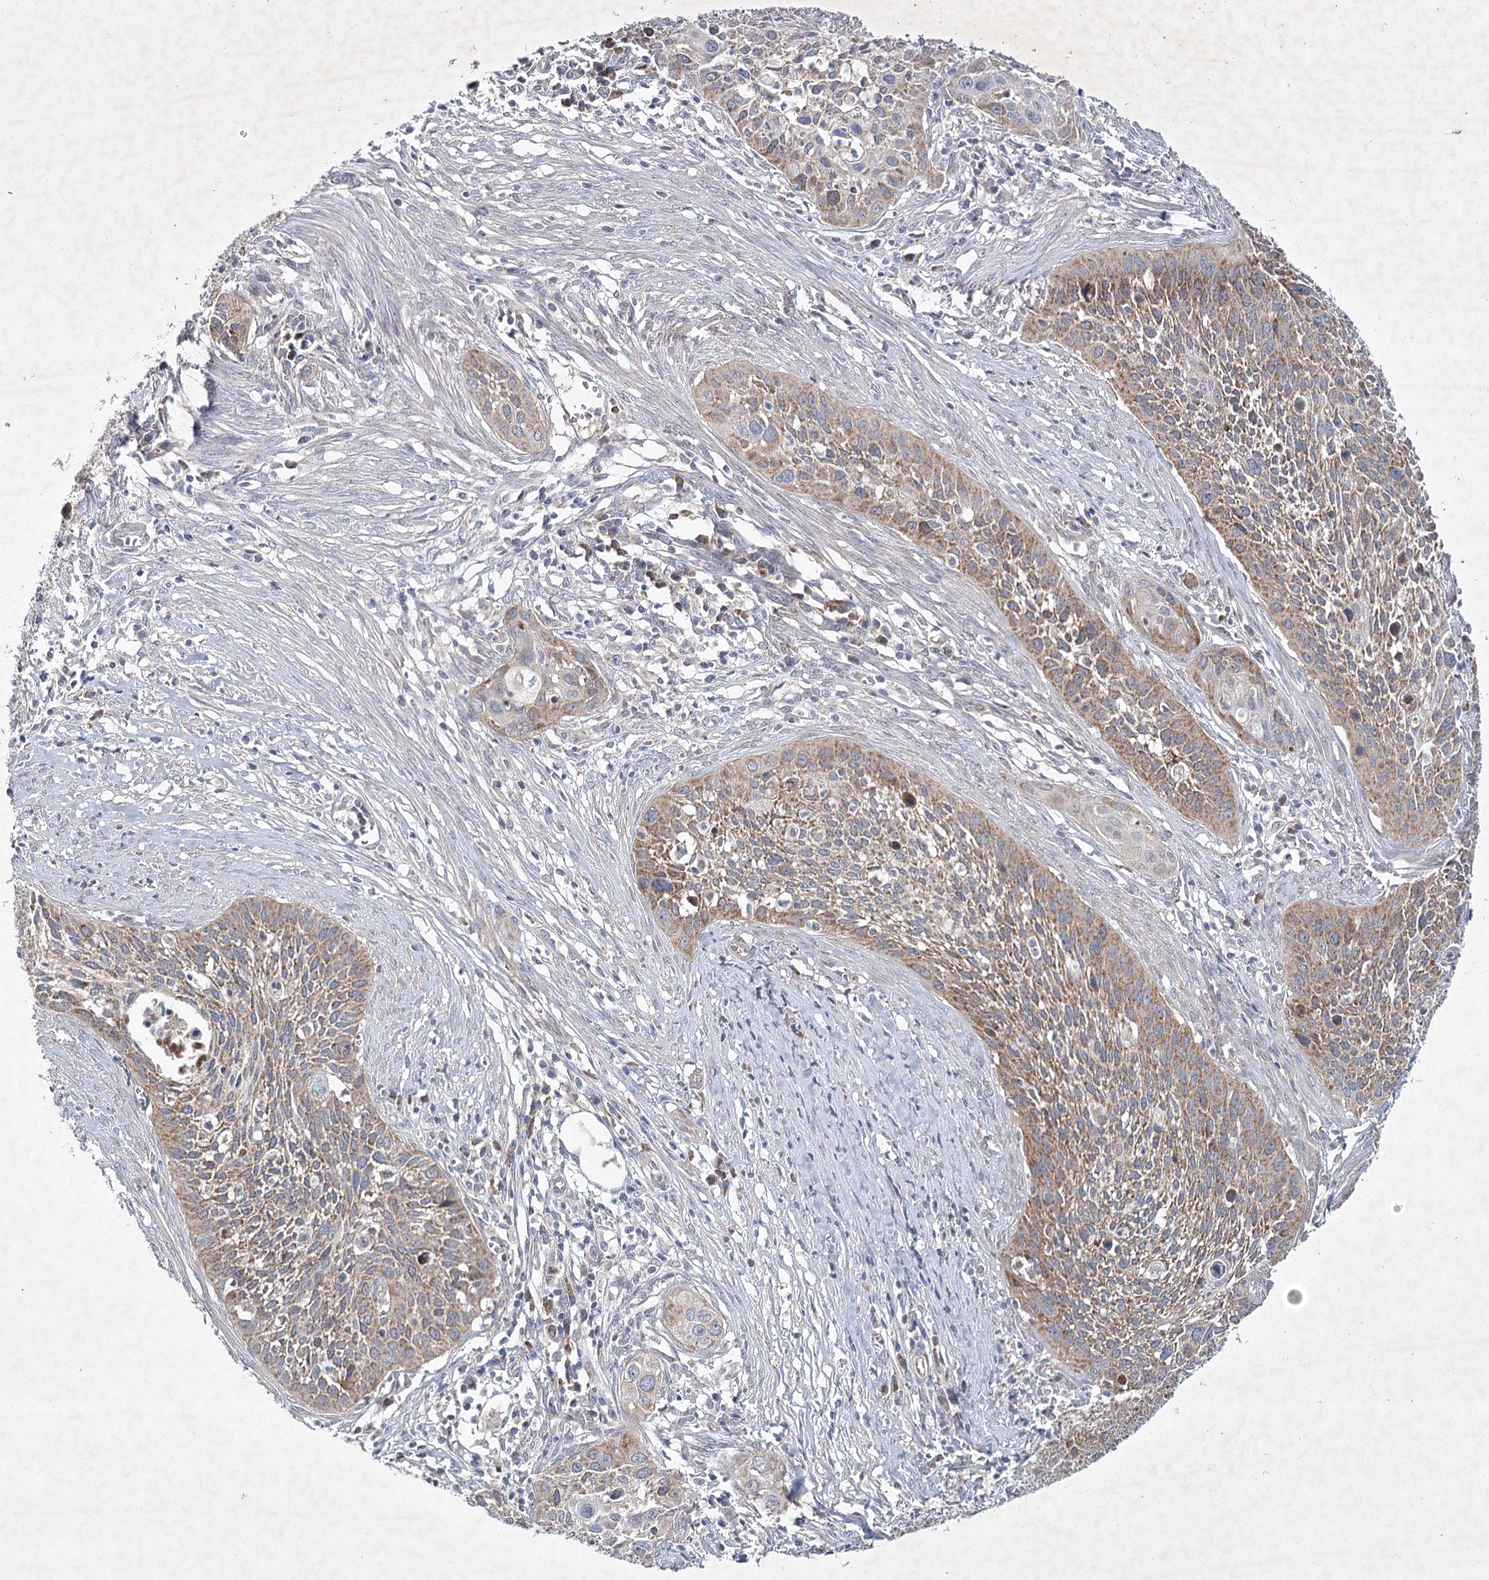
{"staining": {"intensity": "weak", "quantity": ">75%", "location": "cytoplasmic/membranous"}, "tissue": "cervical cancer", "cell_type": "Tumor cells", "image_type": "cancer", "snomed": [{"axis": "morphology", "description": "Squamous cell carcinoma, NOS"}, {"axis": "topography", "description": "Cervix"}], "caption": "Squamous cell carcinoma (cervical) was stained to show a protein in brown. There is low levels of weak cytoplasmic/membranous positivity in about >75% of tumor cells.", "gene": "MRPL44", "patient": {"sex": "female", "age": 34}}